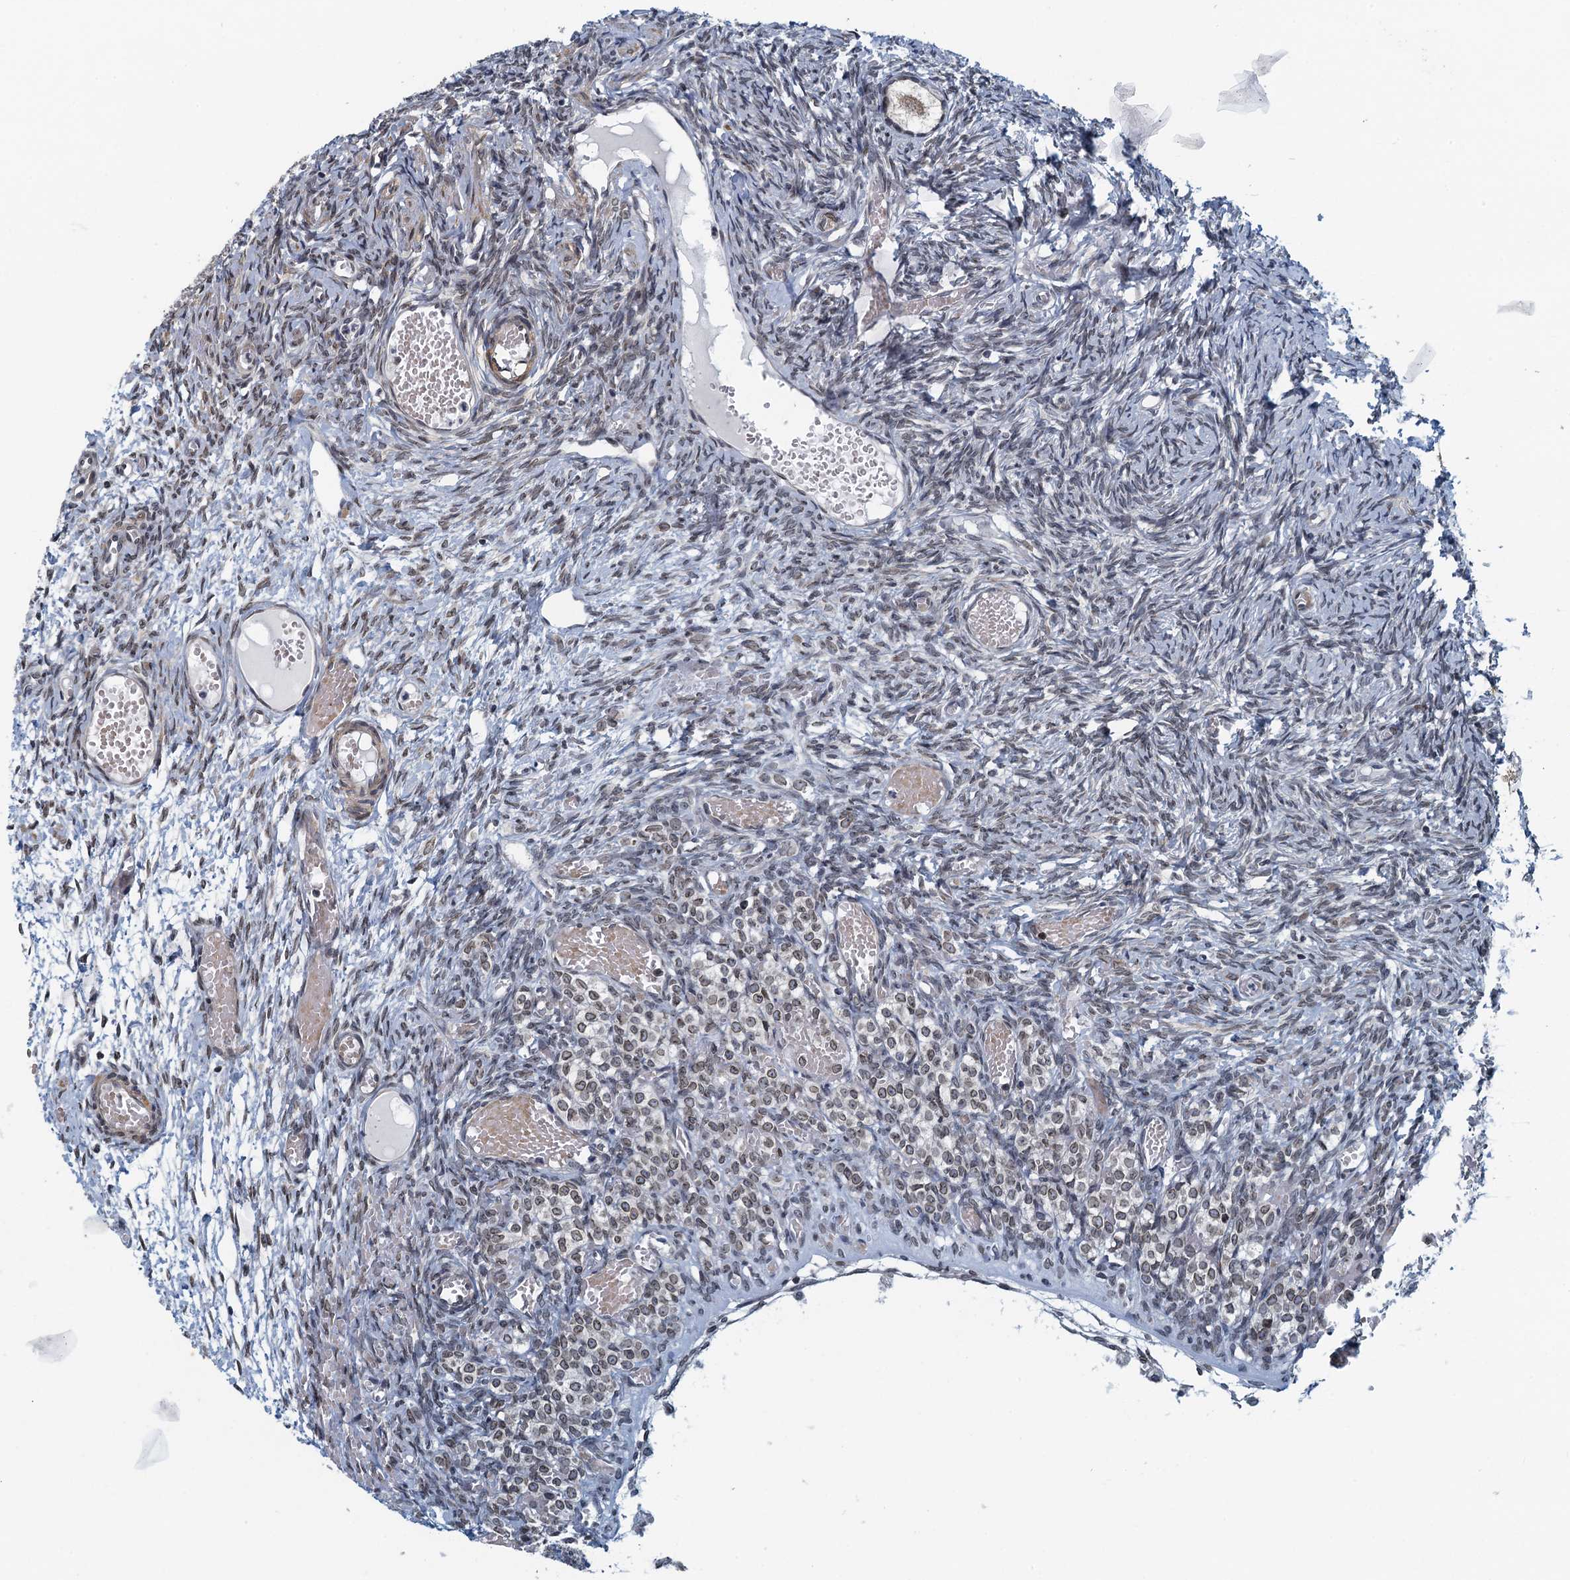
{"staining": {"intensity": "negative", "quantity": "none", "location": "none"}, "tissue": "ovary", "cell_type": "Ovarian stroma cells", "image_type": "normal", "snomed": [{"axis": "morphology", "description": "Adenocarcinoma, NOS"}, {"axis": "topography", "description": "Endometrium"}], "caption": "The image demonstrates no staining of ovarian stroma cells in unremarkable ovary. (Brightfield microscopy of DAB immunohistochemistry at high magnification).", "gene": "CCDC34", "patient": {"sex": "female", "age": 32}}